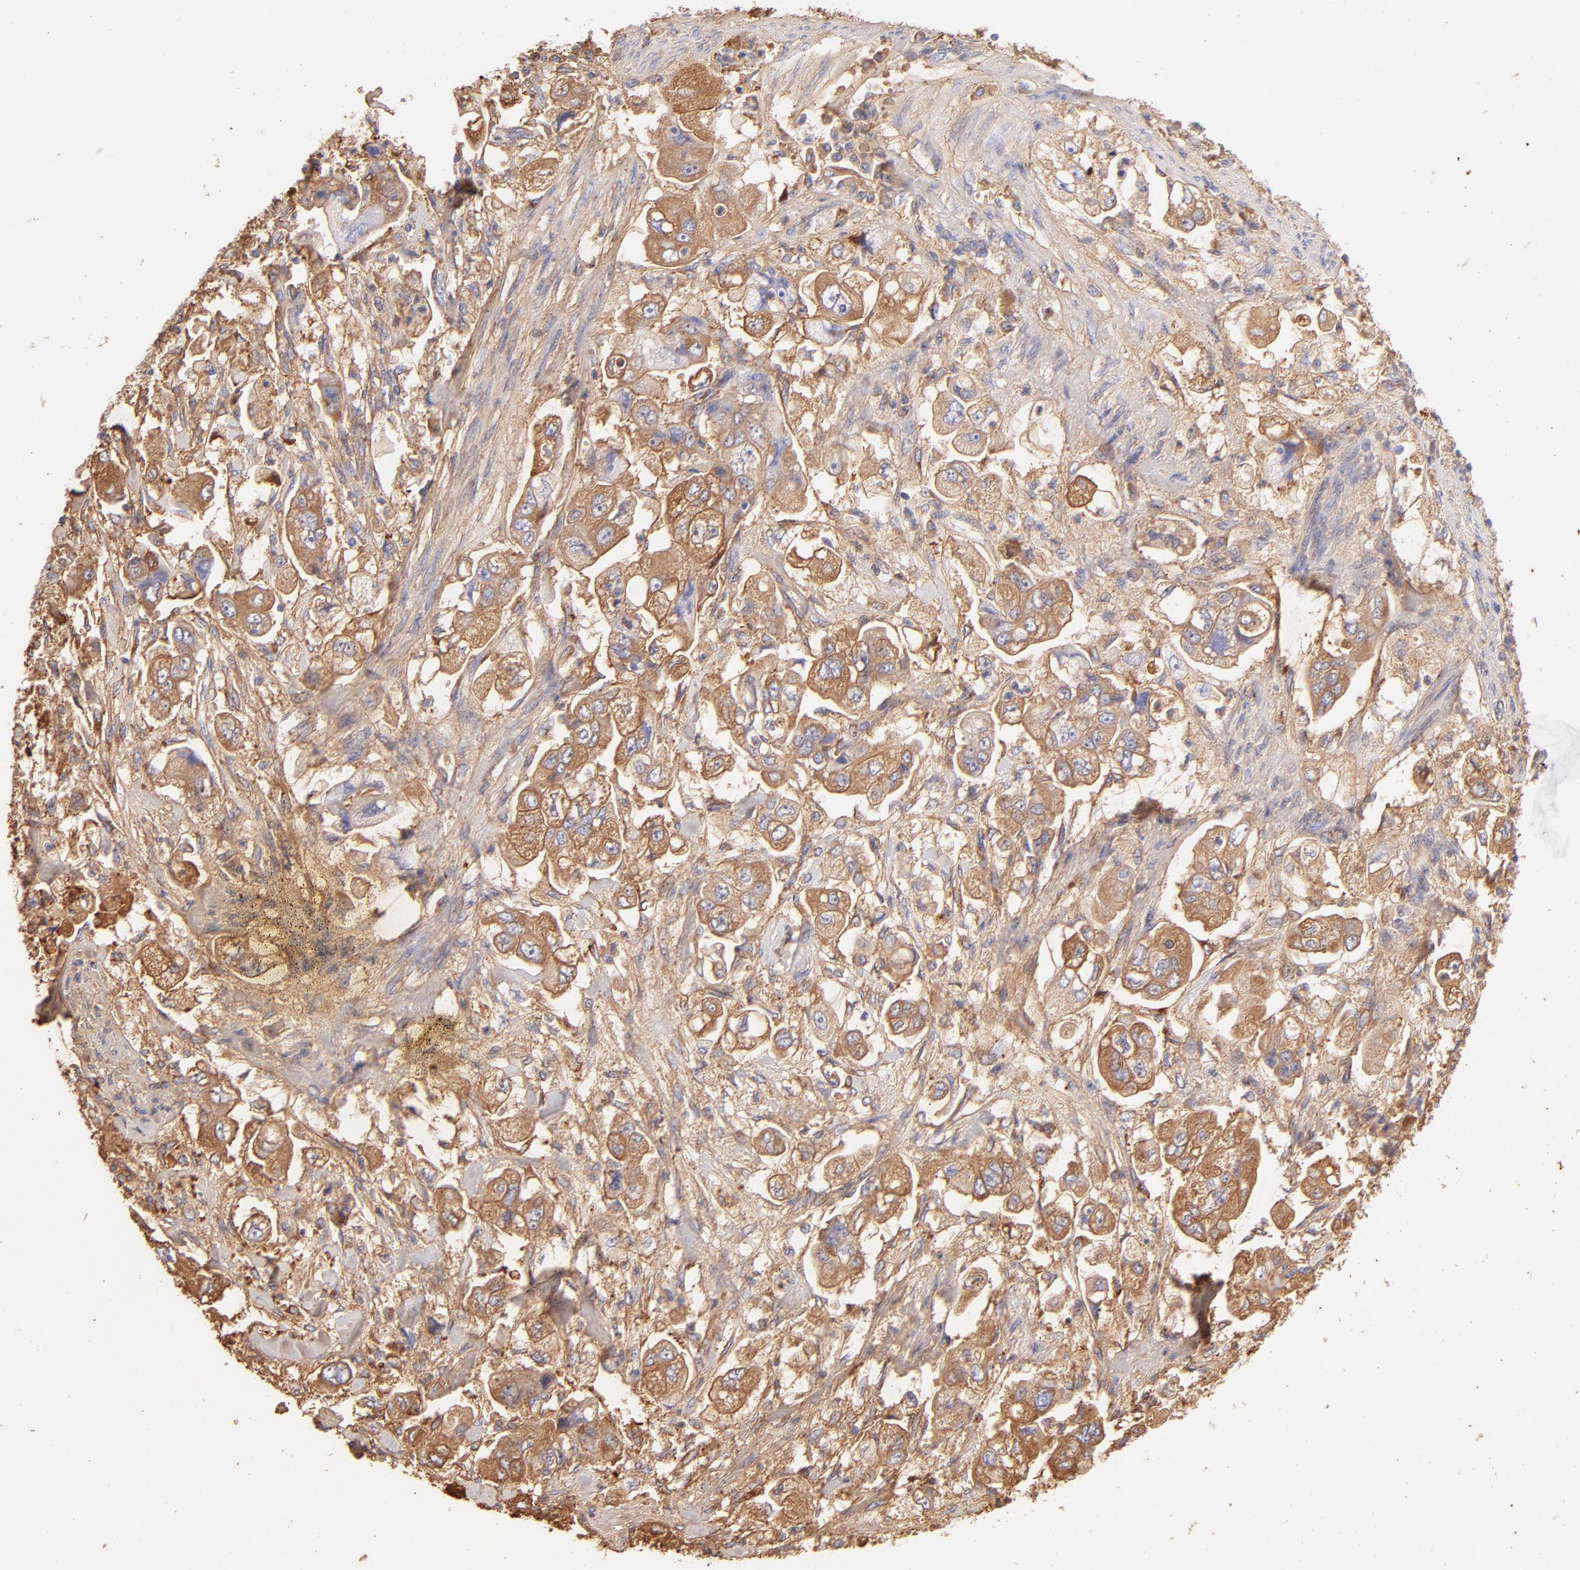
{"staining": {"intensity": "moderate", "quantity": ">75%", "location": "cytoplasmic/membranous"}, "tissue": "stomach cancer", "cell_type": "Tumor cells", "image_type": "cancer", "snomed": [{"axis": "morphology", "description": "Adenocarcinoma, NOS"}, {"axis": "topography", "description": "Stomach"}], "caption": "Immunohistochemistry micrograph of neoplastic tissue: stomach cancer (adenocarcinoma) stained using immunohistochemistry (IHC) shows medium levels of moderate protein expression localized specifically in the cytoplasmic/membranous of tumor cells, appearing as a cytoplasmic/membranous brown color.", "gene": "BGN", "patient": {"sex": "male", "age": 62}}